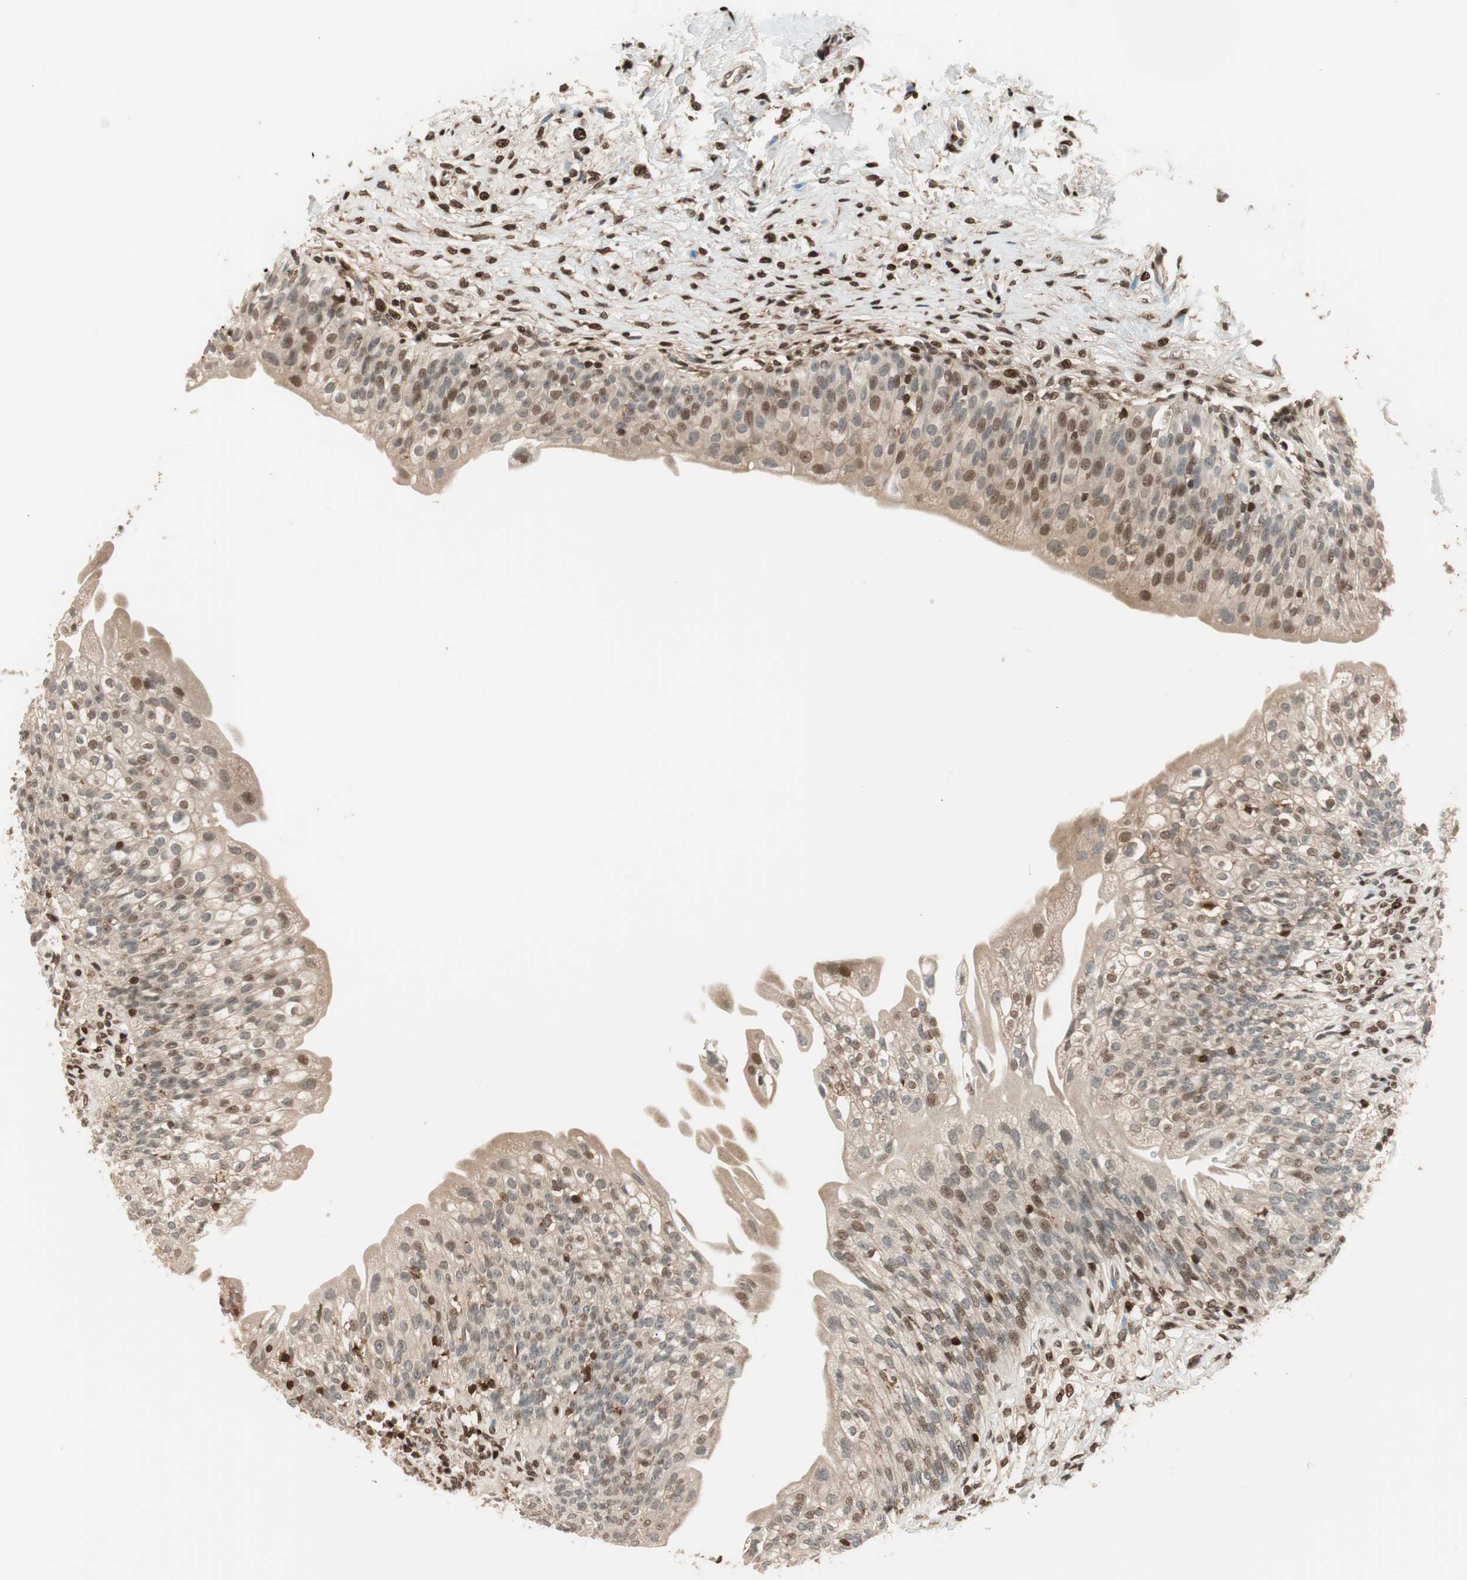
{"staining": {"intensity": "moderate", "quantity": ">75%", "location": "cytoplasmic/membranous,nuclear"}, "tissue": "urinary bladder", "cell_type": "Urothelial cells", "image_type": "normal", "snomed": [{"axis": "morphology", "description": "Normal tissue, NOS"}, {"axis": "morphology", "description": "Inflammation, NOS"}, {"axis": "topography", "description": "Urinary bladder"}], "caption": "Immunohistochemistry (IHC) image of normal urinary bladder stained for a protein (brown), which demonstrates medium levels of moderate cytoplasmic/membranous,nuclear expression in approximately >75% of urothelial cells.", "gene": "BIN1", "patient": {"sex": "female", "age": 80}}